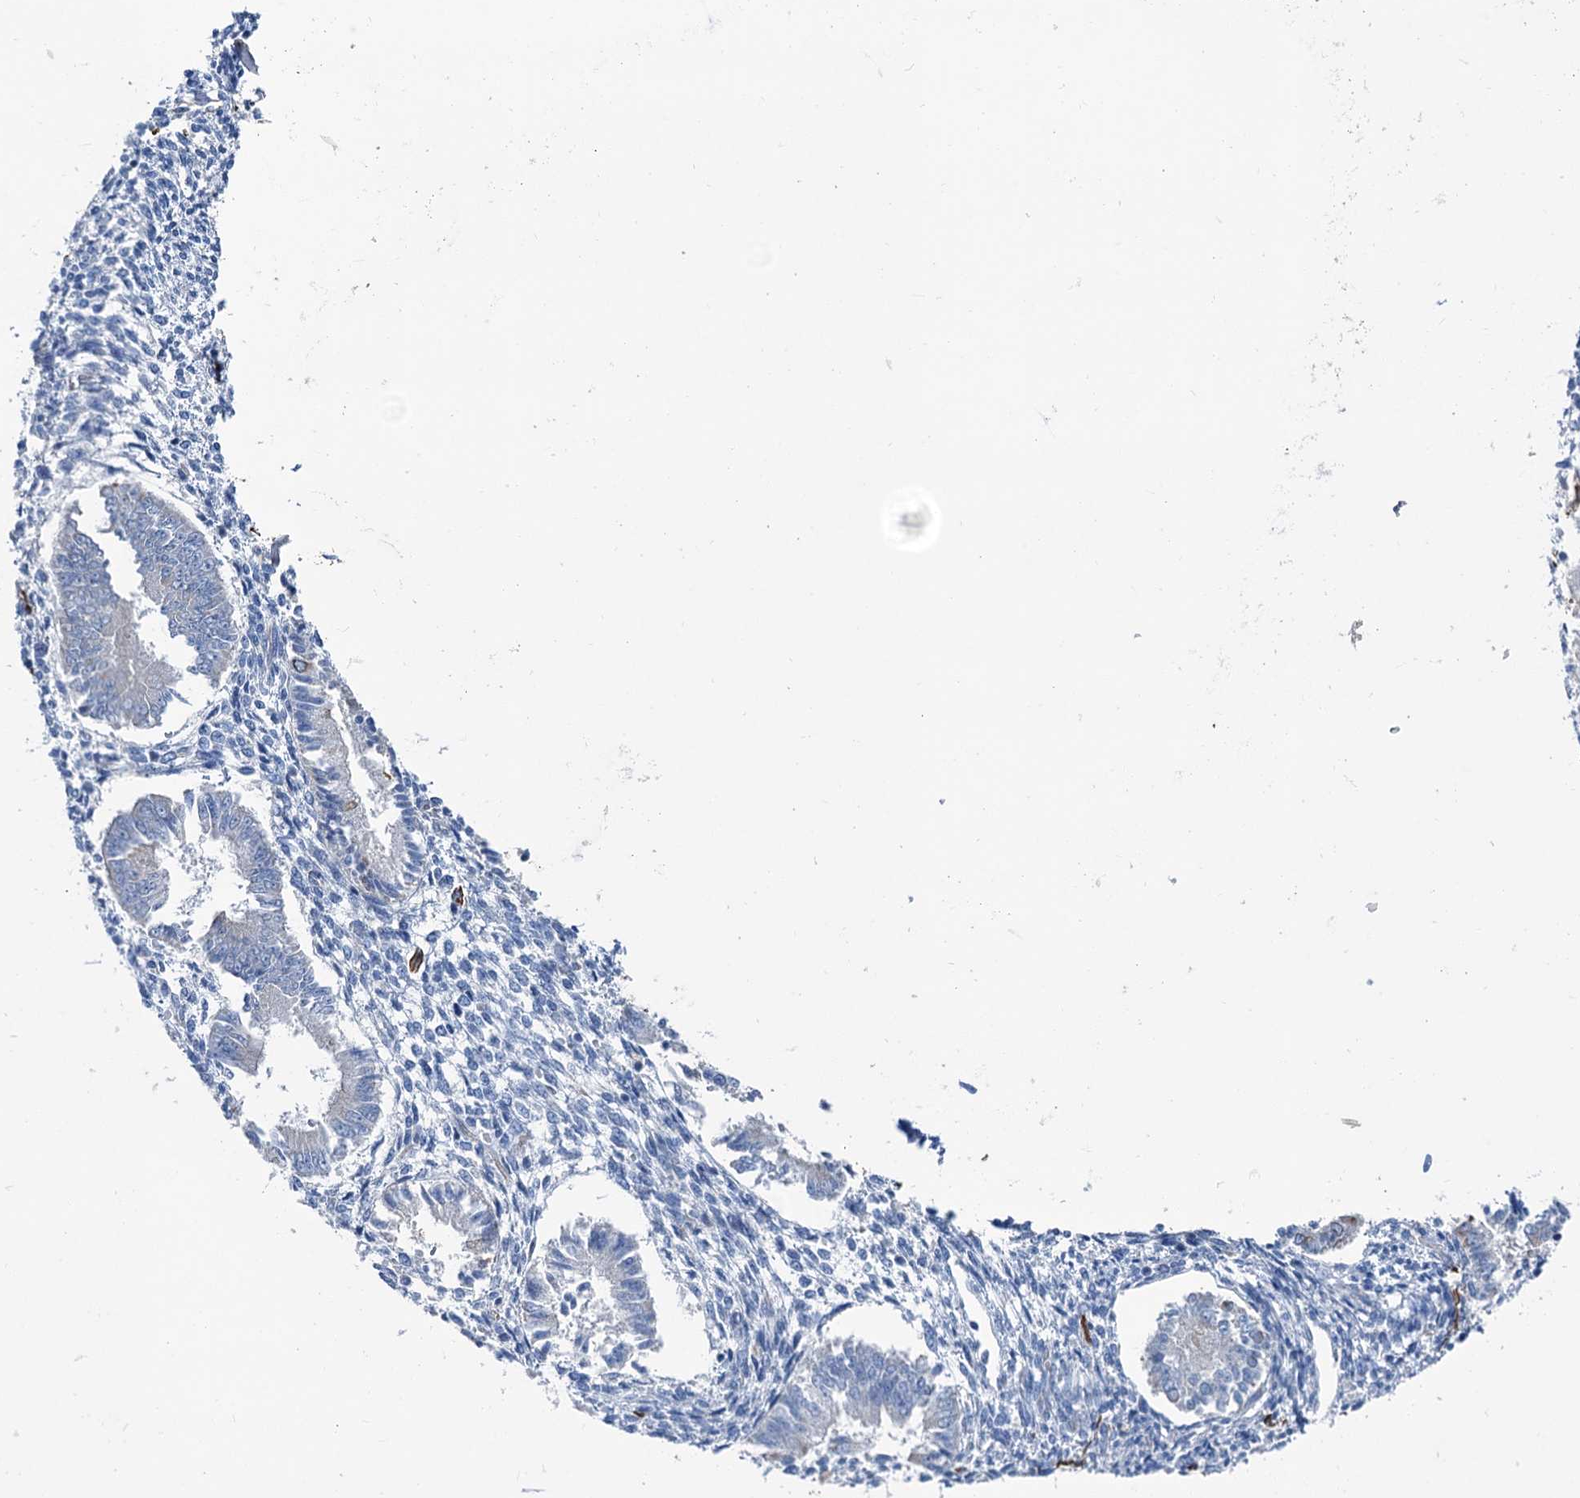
{"staining": {"intensity": "negative", "quantity": "none", "location": "none"}, "tissue": "endometrium", "cell_type": "Cells in endometrial stroma", "image_type": "normal", "snomed": [{"axis": "morphology", "description": "Normal tissue, NOS"}, {"axis": "topography", "description": "Uterus"}, {"axis": "topography", "description": "Endometrium"}], "caption": "Endometrium stained for a protein using immunohistochemistry displays no staining cells in endometrial stroma.", "gene": "CALCOCO1", "patient": {"sex": "female", "age": 48}}